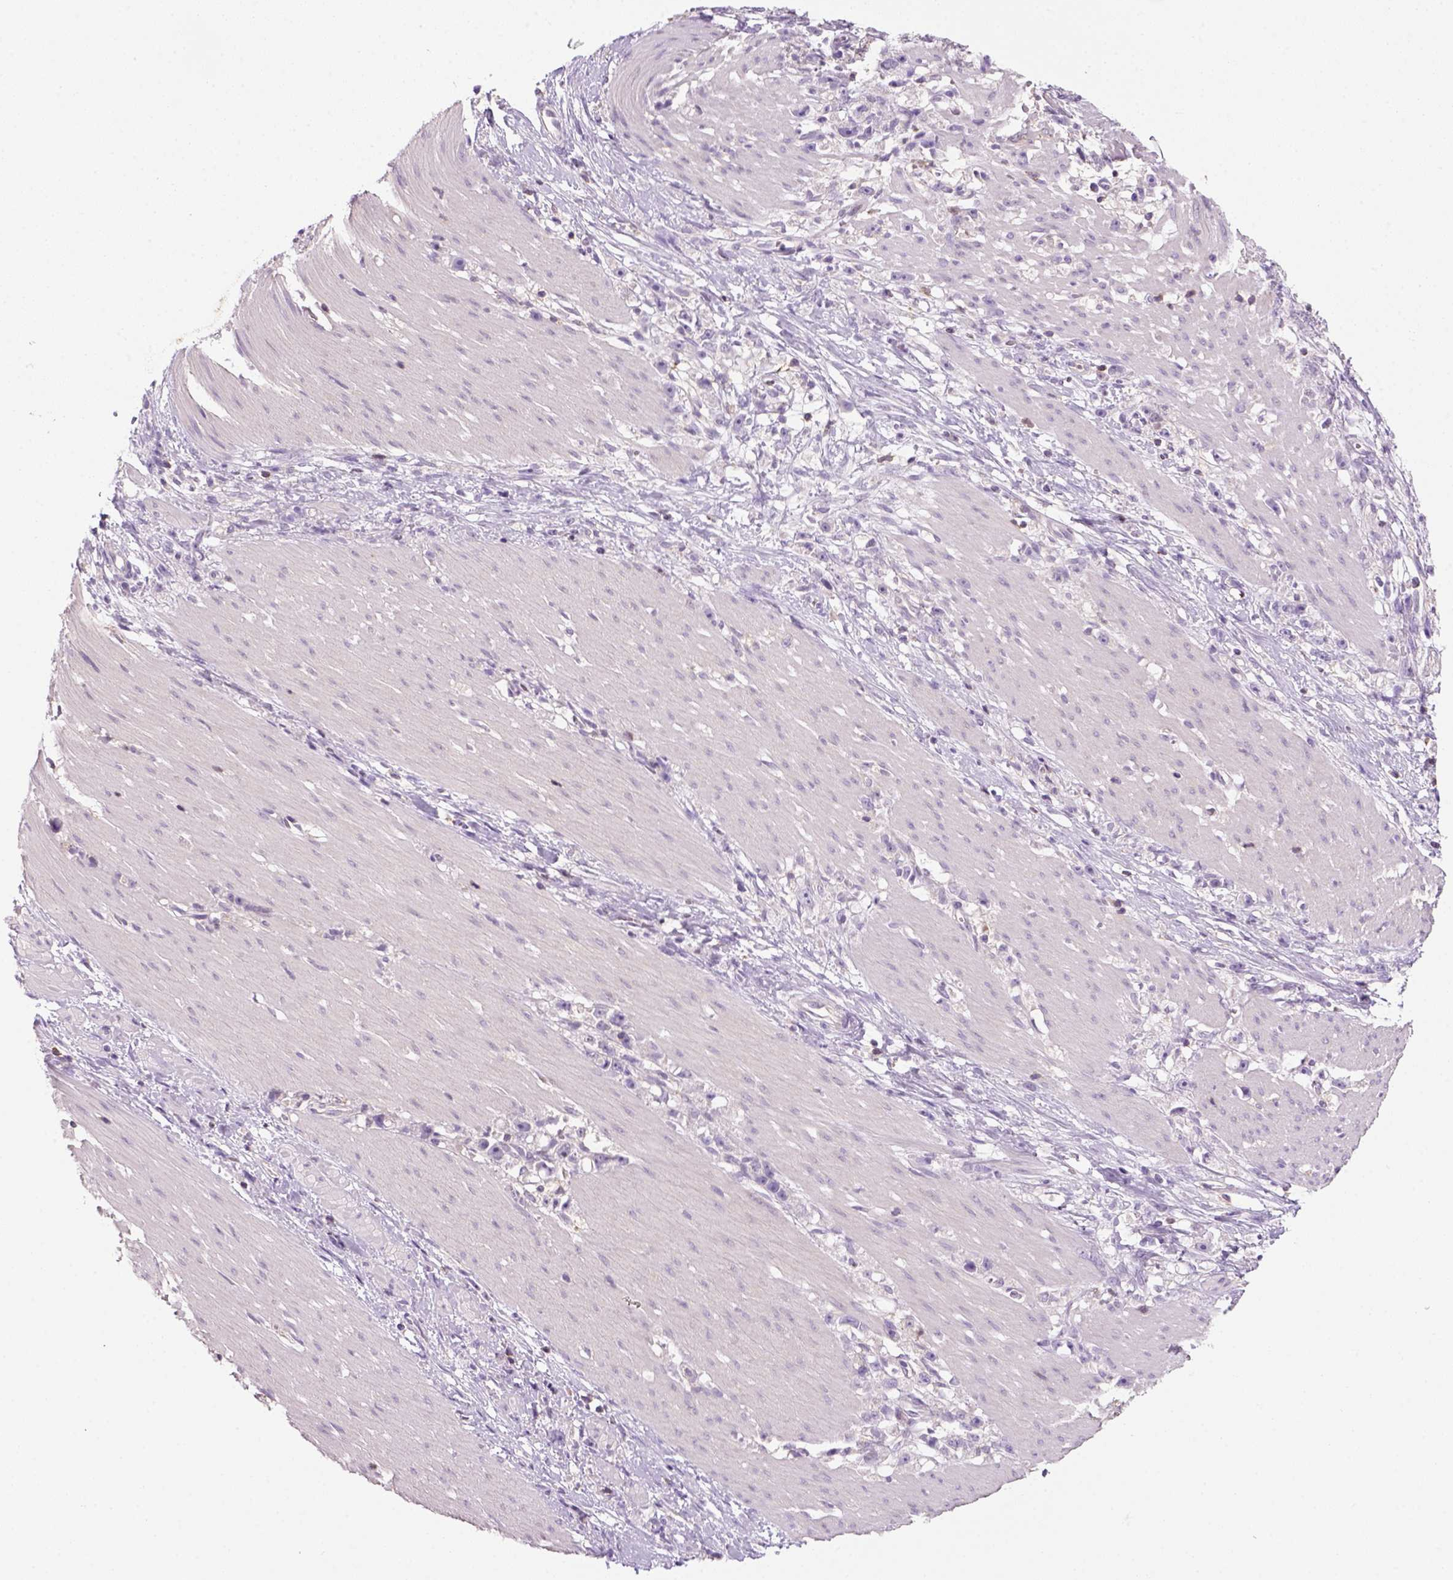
{"staining": {"intensity": "negative", "quantity": "none", "location": "none"}, "tissue": "stomach cancer", "cell_type": "Tumor cells", "image_type": "cancer", "snomed": [{"axis": "morphology", "description": "Adenocarcinoma, NOS"}, {"axis": "topography", "description": "Stomach"}], "caption": "The histopathology image displays no staining of tumor cells in stomach cancer (adenocarcinoma).", "gene": "GOT1", "patient": {"sex": "female", "age": 59}}